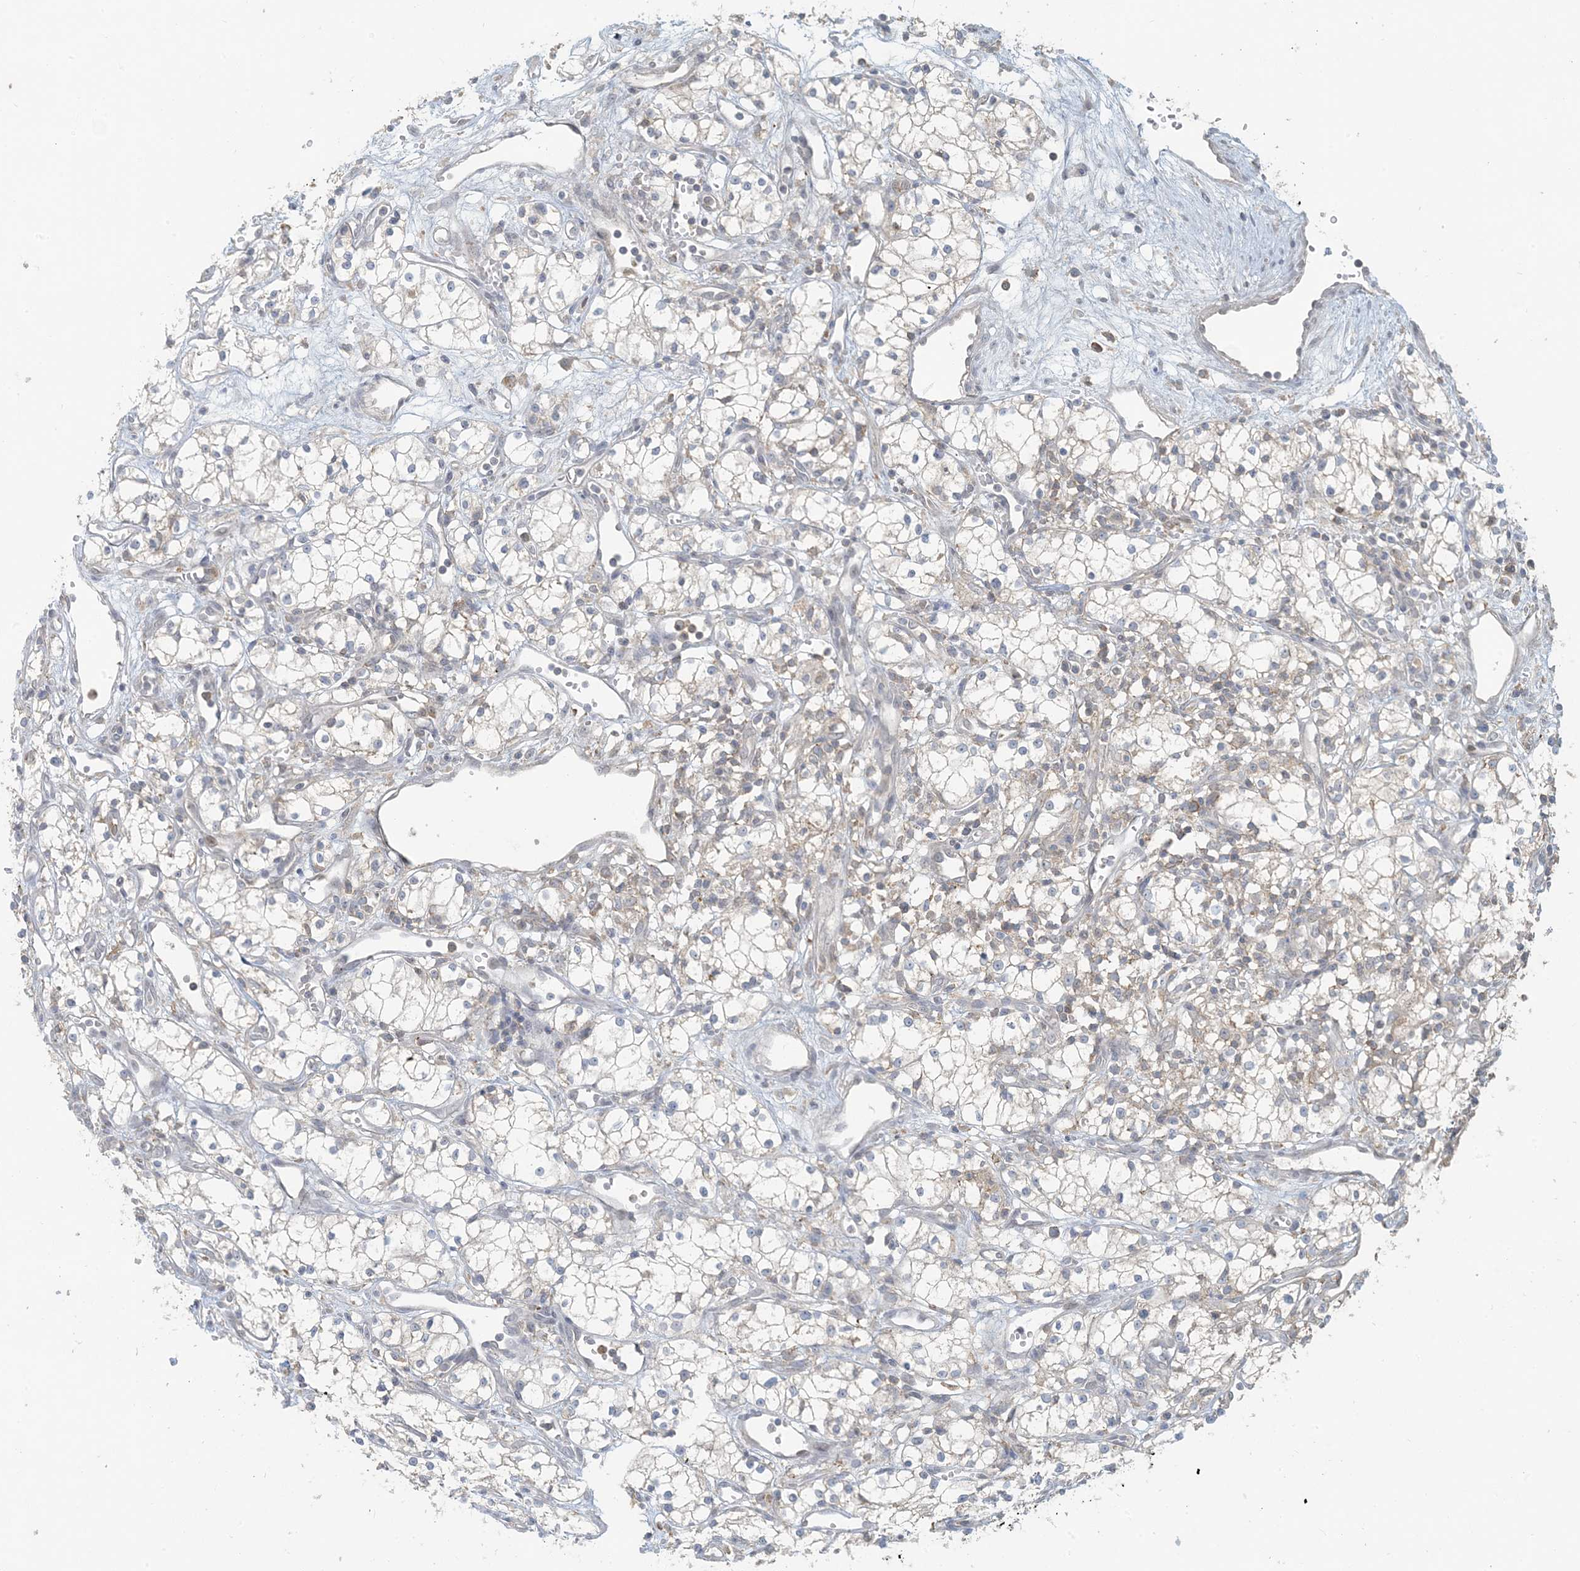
{"staining": {"intensity": "negative", "quantity": "none", "location": "none"}, "tissue": "renal cancer", "cell_type": "Tumor cells", "image_type": "cancer", "snomed": [{"axis": "morphology", "description": "Adenocarcinoma, NOS"}, {"axis": "topography", "description": "Kidney"}], "caption": "IHC image of neoplastic tissue: renal cancer (adenocarcinoma) stained with DAB (3,3'-diaminobenzidine) reveals no significant protein expression in tumor cells.", "gene": "HACL1", "patient": {"sex": "male", "age": 59}}